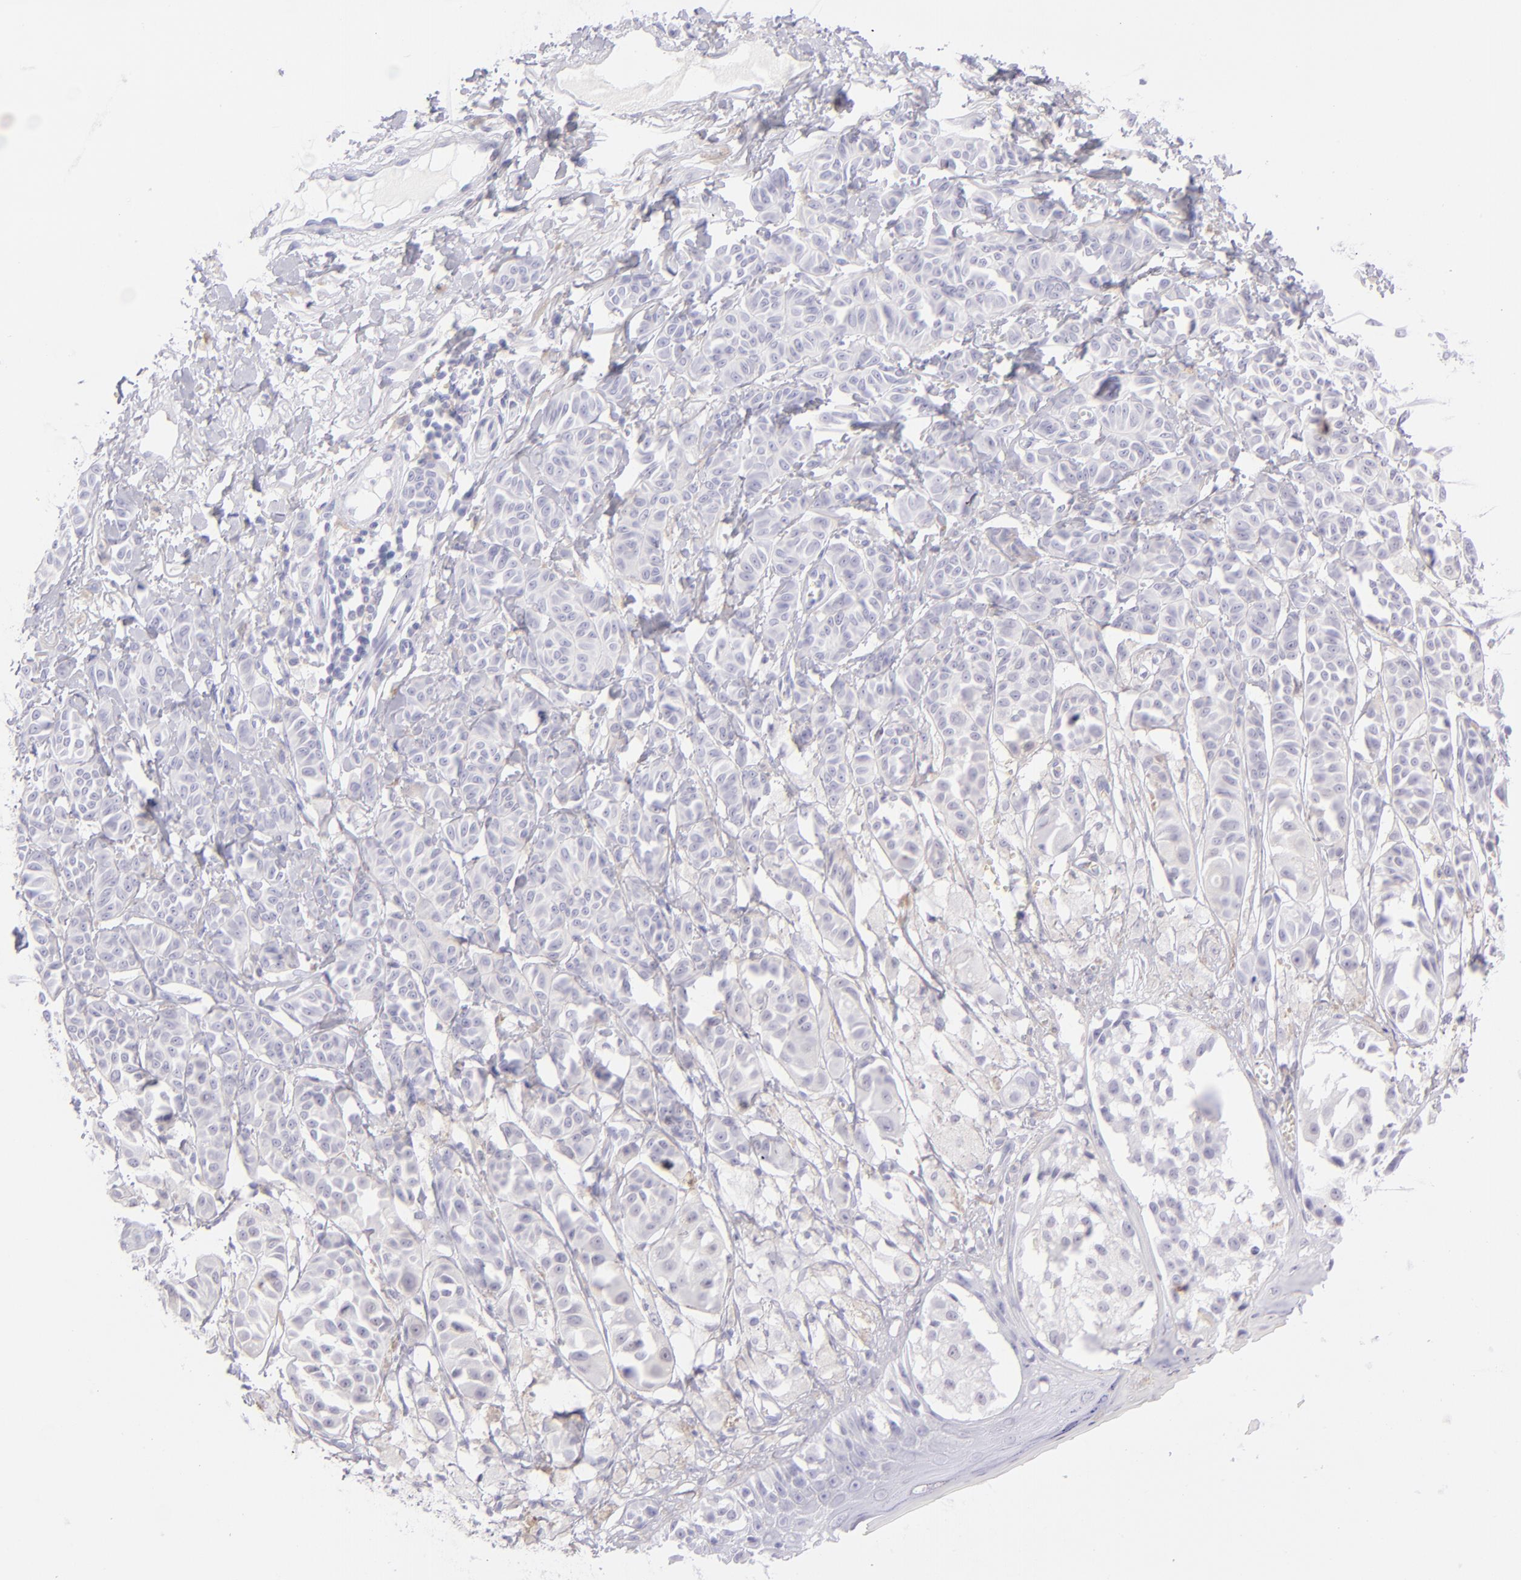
{"staining": {"intensity": "negative", "quantity": "none", "location": "none"}, "tissue": "melanoma", "cell_type": "Tumor cells", "image_type": "cancer", "snomed": [{"axis": "morphology", "description": "Malignant melanoma, NOS"}, {"axis": "topography", "description": "Skin"}], "caption": "Immunohistochemical staining of human malignant melanoma reveals no significant staining in tumor cells.", "gene": "CD72", "patient": {"sex": "male", "age": 76}}